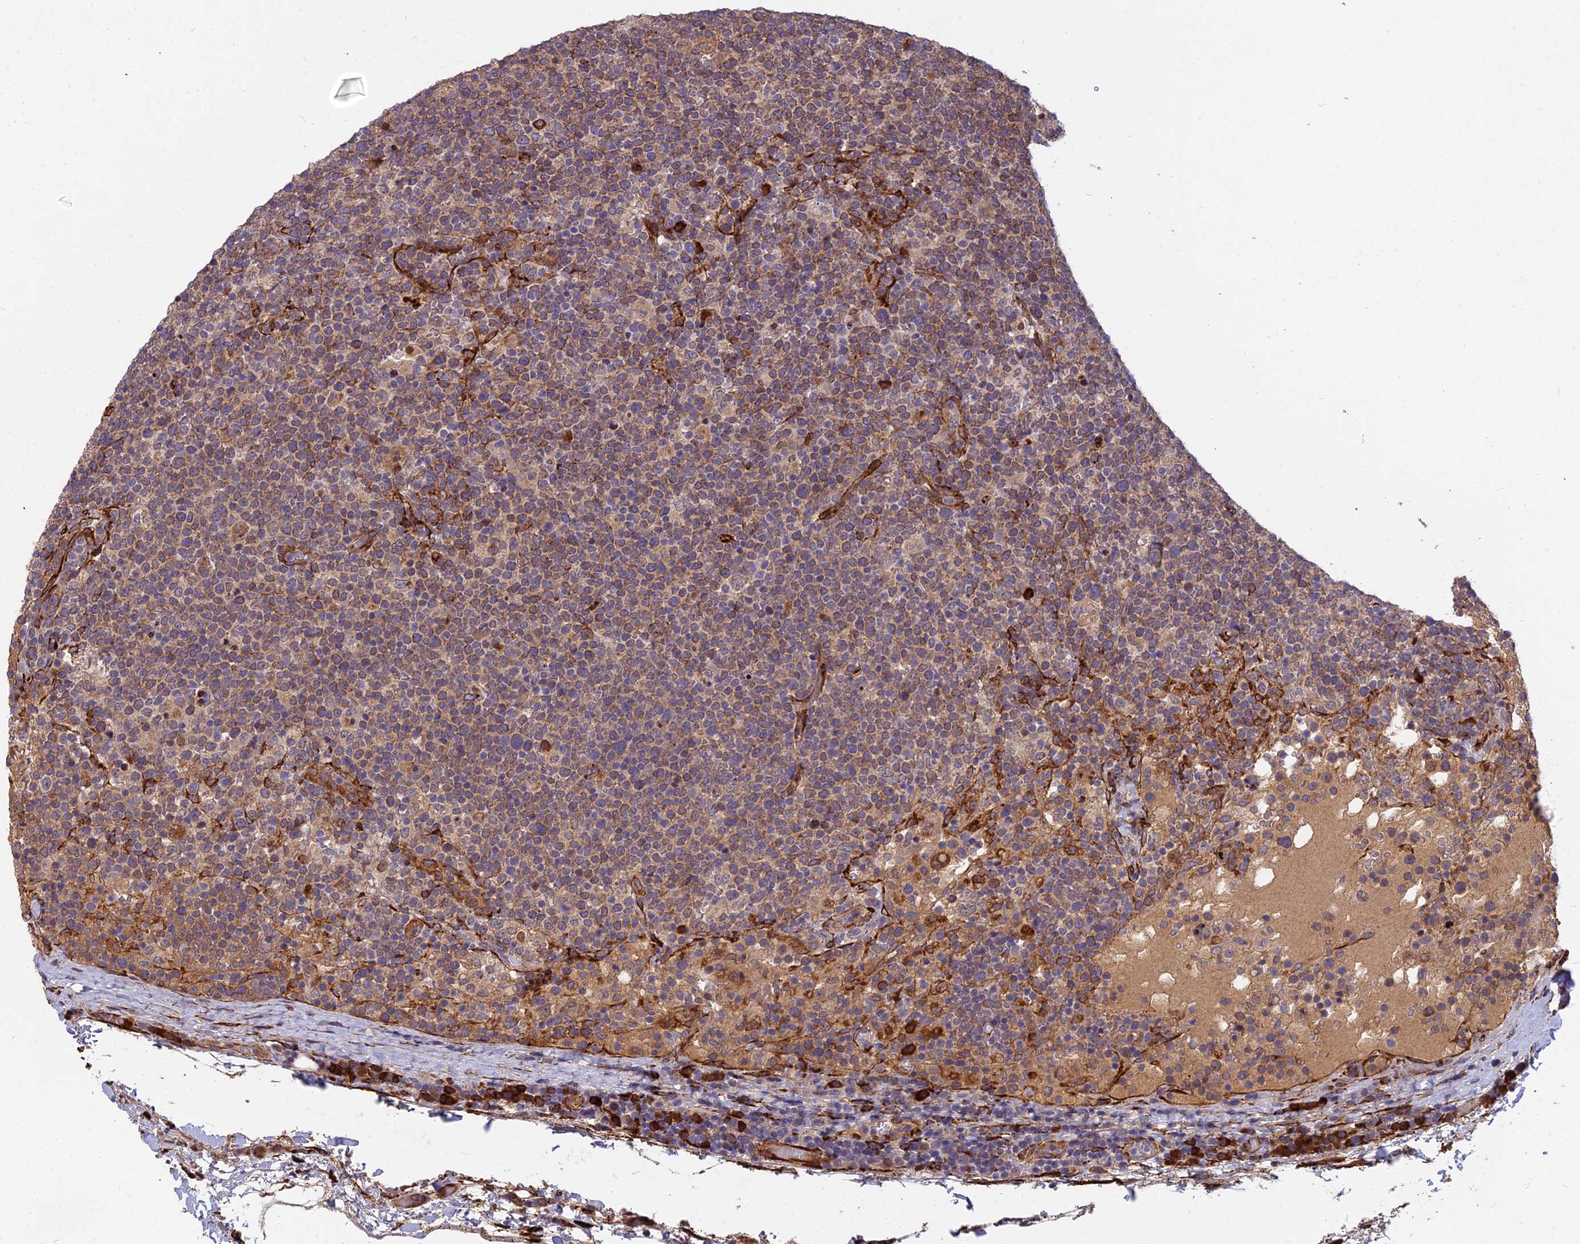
{"staining": {"intensity": "moderate", "quantity": ">75%", "location": "cytoplasmic/membranous"}, "tissue": "lymphoma", "cell_type": "Tumor cells", "image_type": "cancer", "snomed": [{"axis": "morphology", "description": "Malignant lymphoma, non-Hodgkin's type, High grade"}, {"axis": "topography", "description": "Lymph node"}], "caption": "Human lymphoma stained for a protein (brown) exhibits moderate cytoplasmic/membranous positive staining in approximately >75% of tumor cells.", "gene": "NDUFAF7", "patient": {"sex": "male", "age": 61}}